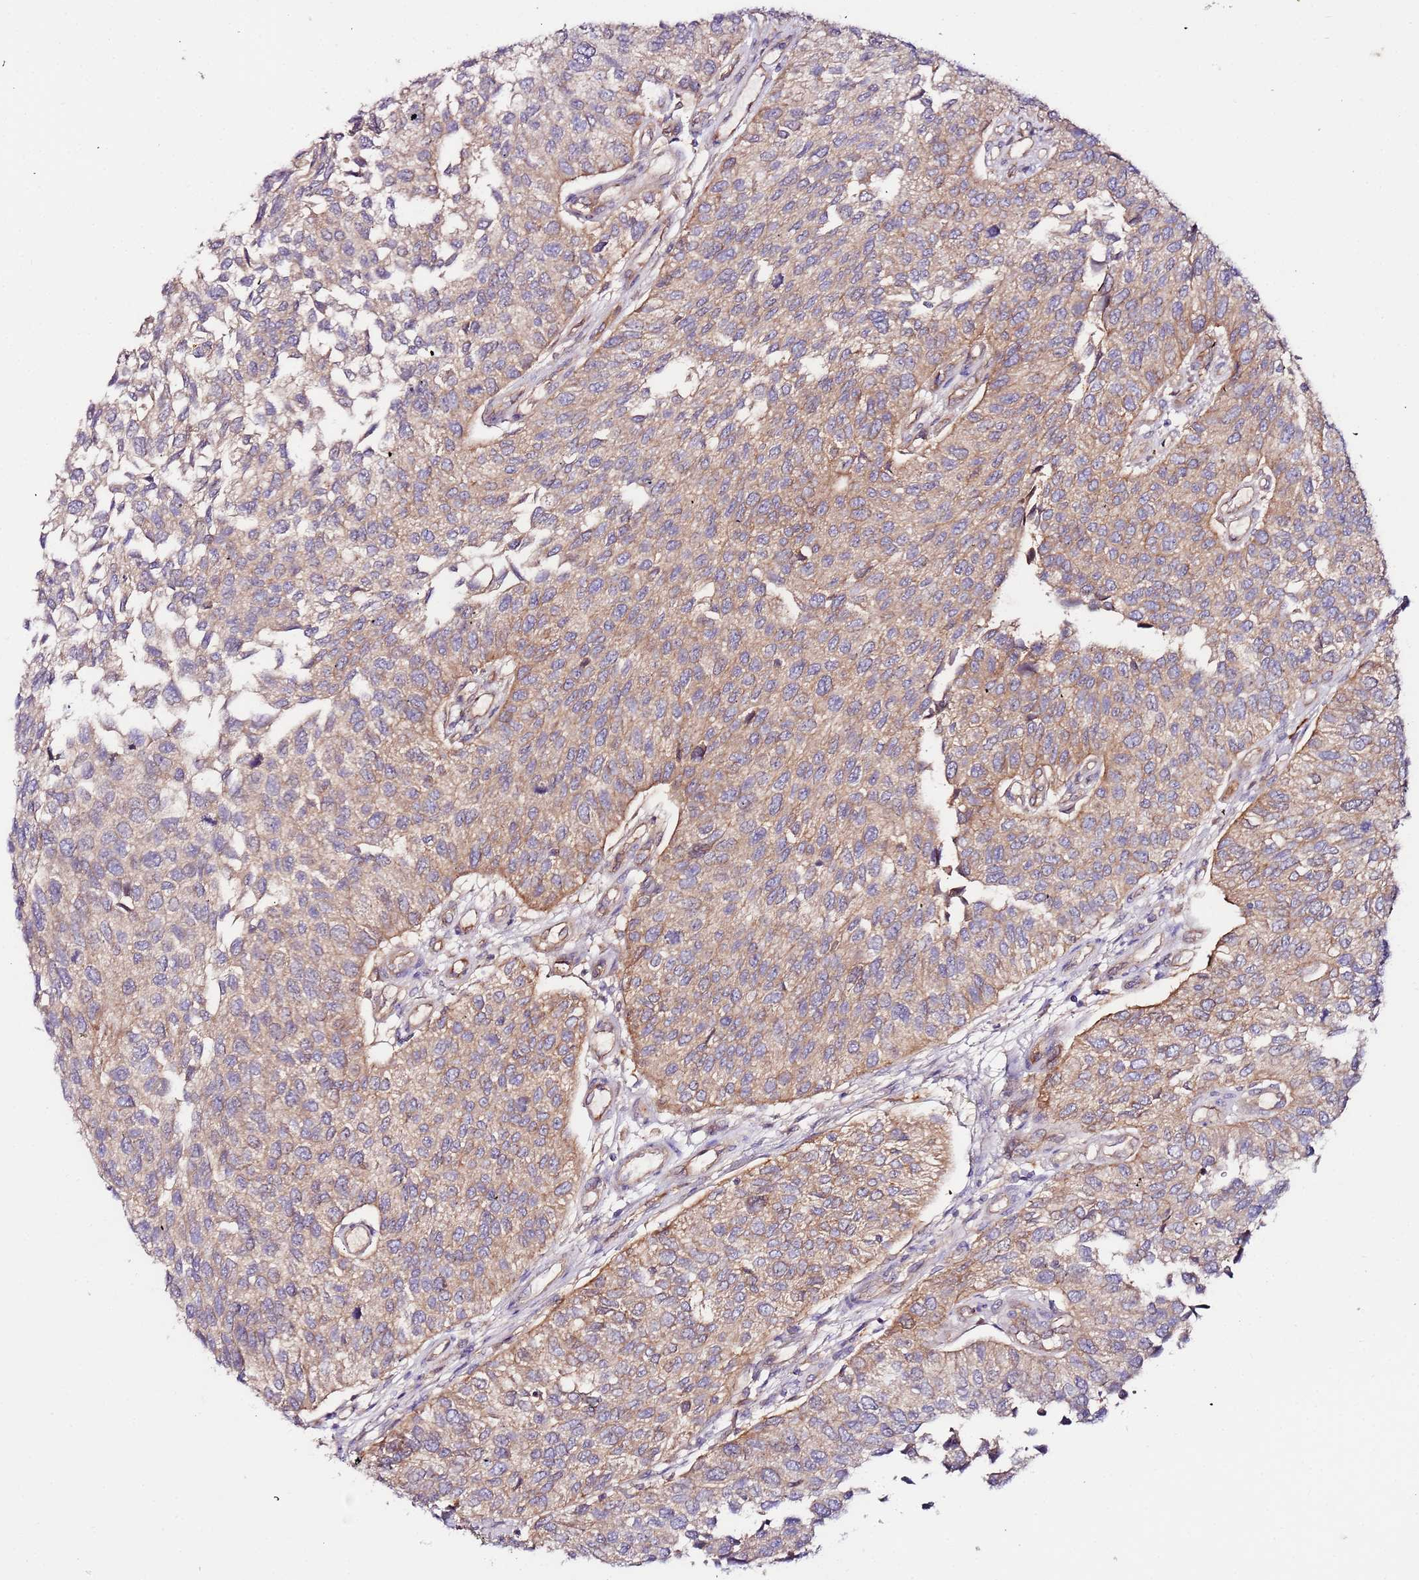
{"staining": {"intensity": "moderate", "quantity": ">75%", "location": "cytoplasmic/membranous"}, "tissue": "urothelial cancer", "cell_type": "Tumor cells", "image_type": "cancer", "snomed": [{"axis": "morphology", "description": "Urothelial carcinoma, NOS"}, {"axis": "topography", "description": "Urinary bladder"}], "caption": "An IHC image of tumor tissue is shown. Protein staining in brown highlights moderate cytoplasmic/membranous positivity in transitional cell carcinoma within tumor cells. Nuclei are stained in blue.", "gene": "FLVCR1", "patient": {"sex": "male", "age": 55}}